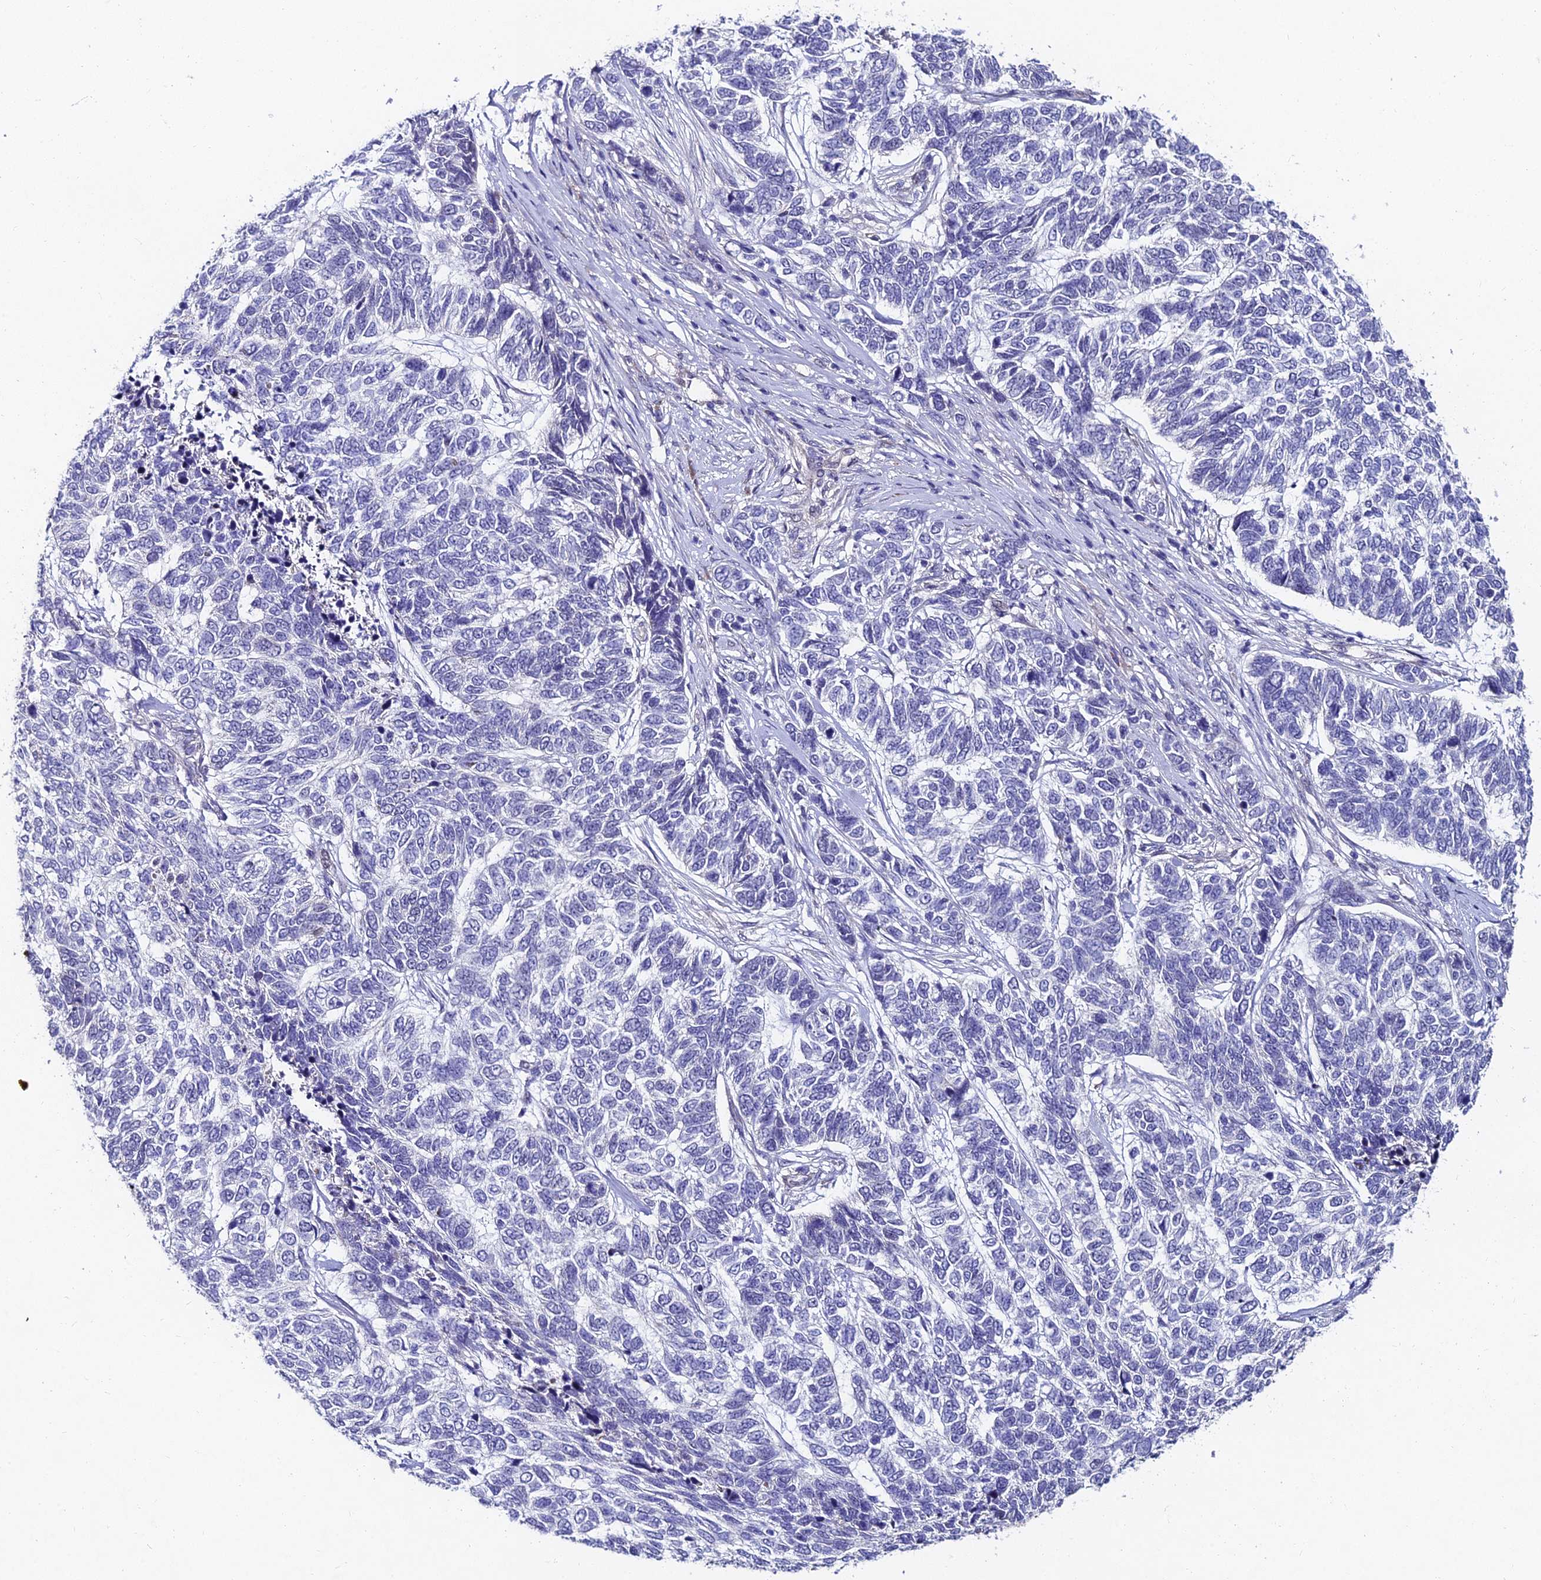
{"staining": {"intensity": "negative", "quantity": "none", "location": "none"}, "tissue": "skin cancer", "cell_type": "Tumor cells", "image_type": "cancer", "snomed": [{"axis": "morphology", "description": "Basal cell carcinoma"}, {"axis": "topography", "description": "Skin"}], "caption": "Tumor cells are negative for brown protein staining in skin cancer. The staining is performed using DAB brown chromogen with nuclei counter-stained in using hematoxylin.", "gene": "TRIM24", "patient": {"sex": "female", "age": 65}}